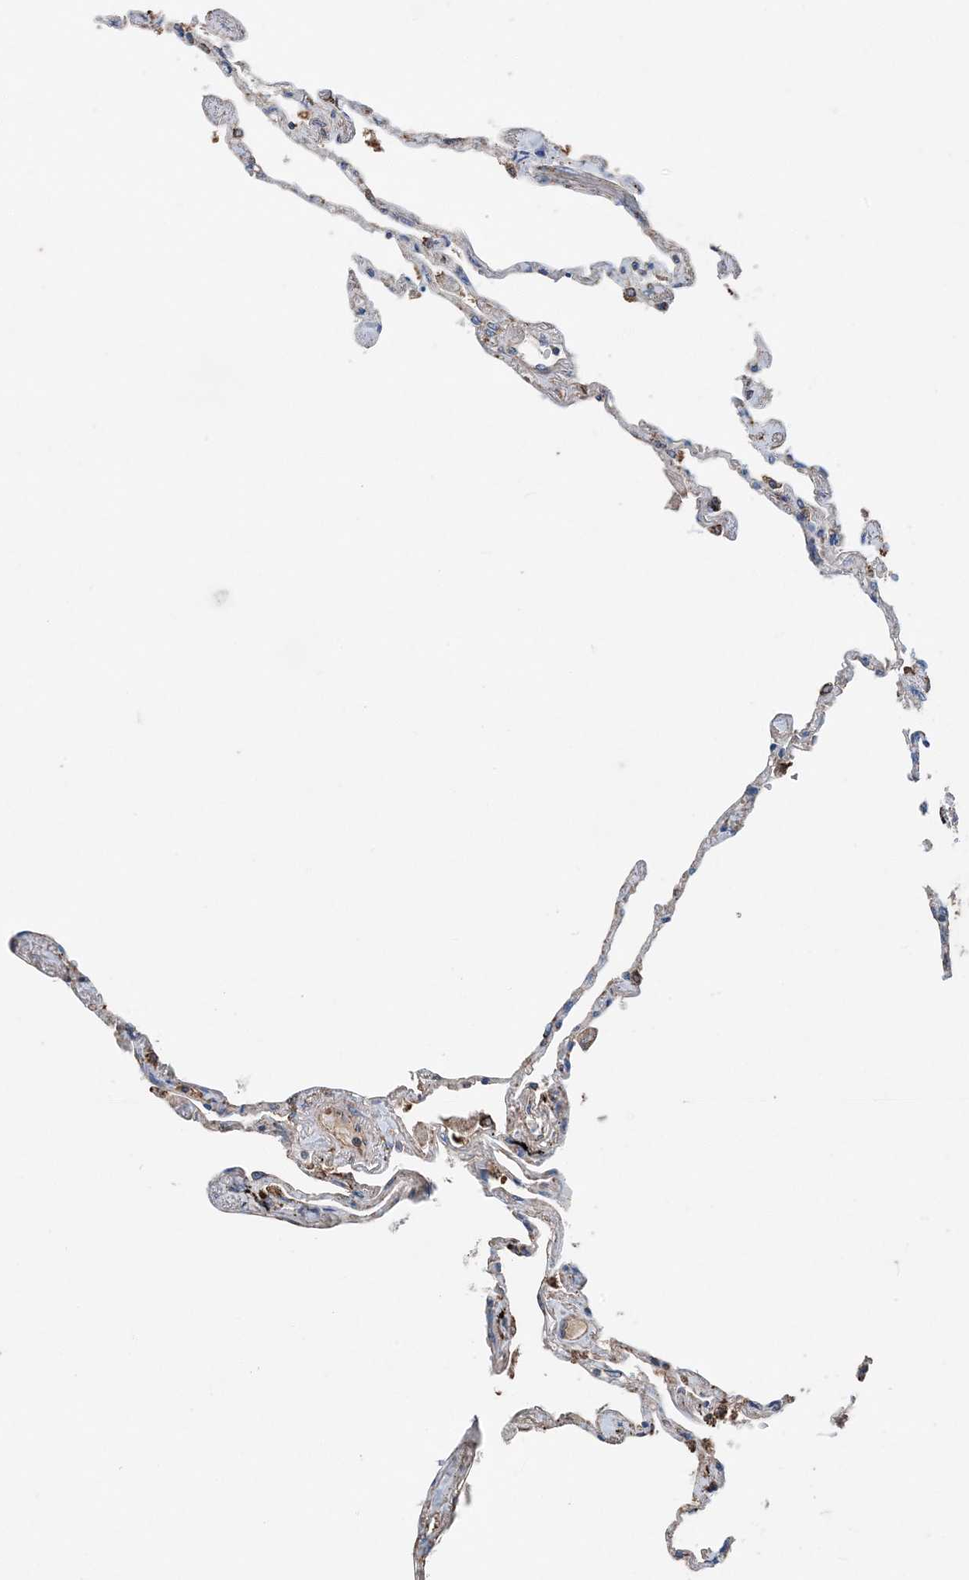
{"staining": {"intensity": "strong", "quantity": "<25%", "location": "cytoplasmic/membranous"}, "tissue": "lung", "cell_type": "Alveolar cells", "image_type": "normal", "snomed": [{"axis": "morphology", "description": "Normal tissue, NOS"}, {"axis": "topography", "description": "Lung"}], "caption": "Lung stained with DAB (3,3'-diaminobenzidine) immunohistochemistry displays medium levels of strong cytoplasmic/membranous positivity in about <25% of alveolar cells.", "gene": "PDIA6", "patient": {"sex": "female", "age": 67}}